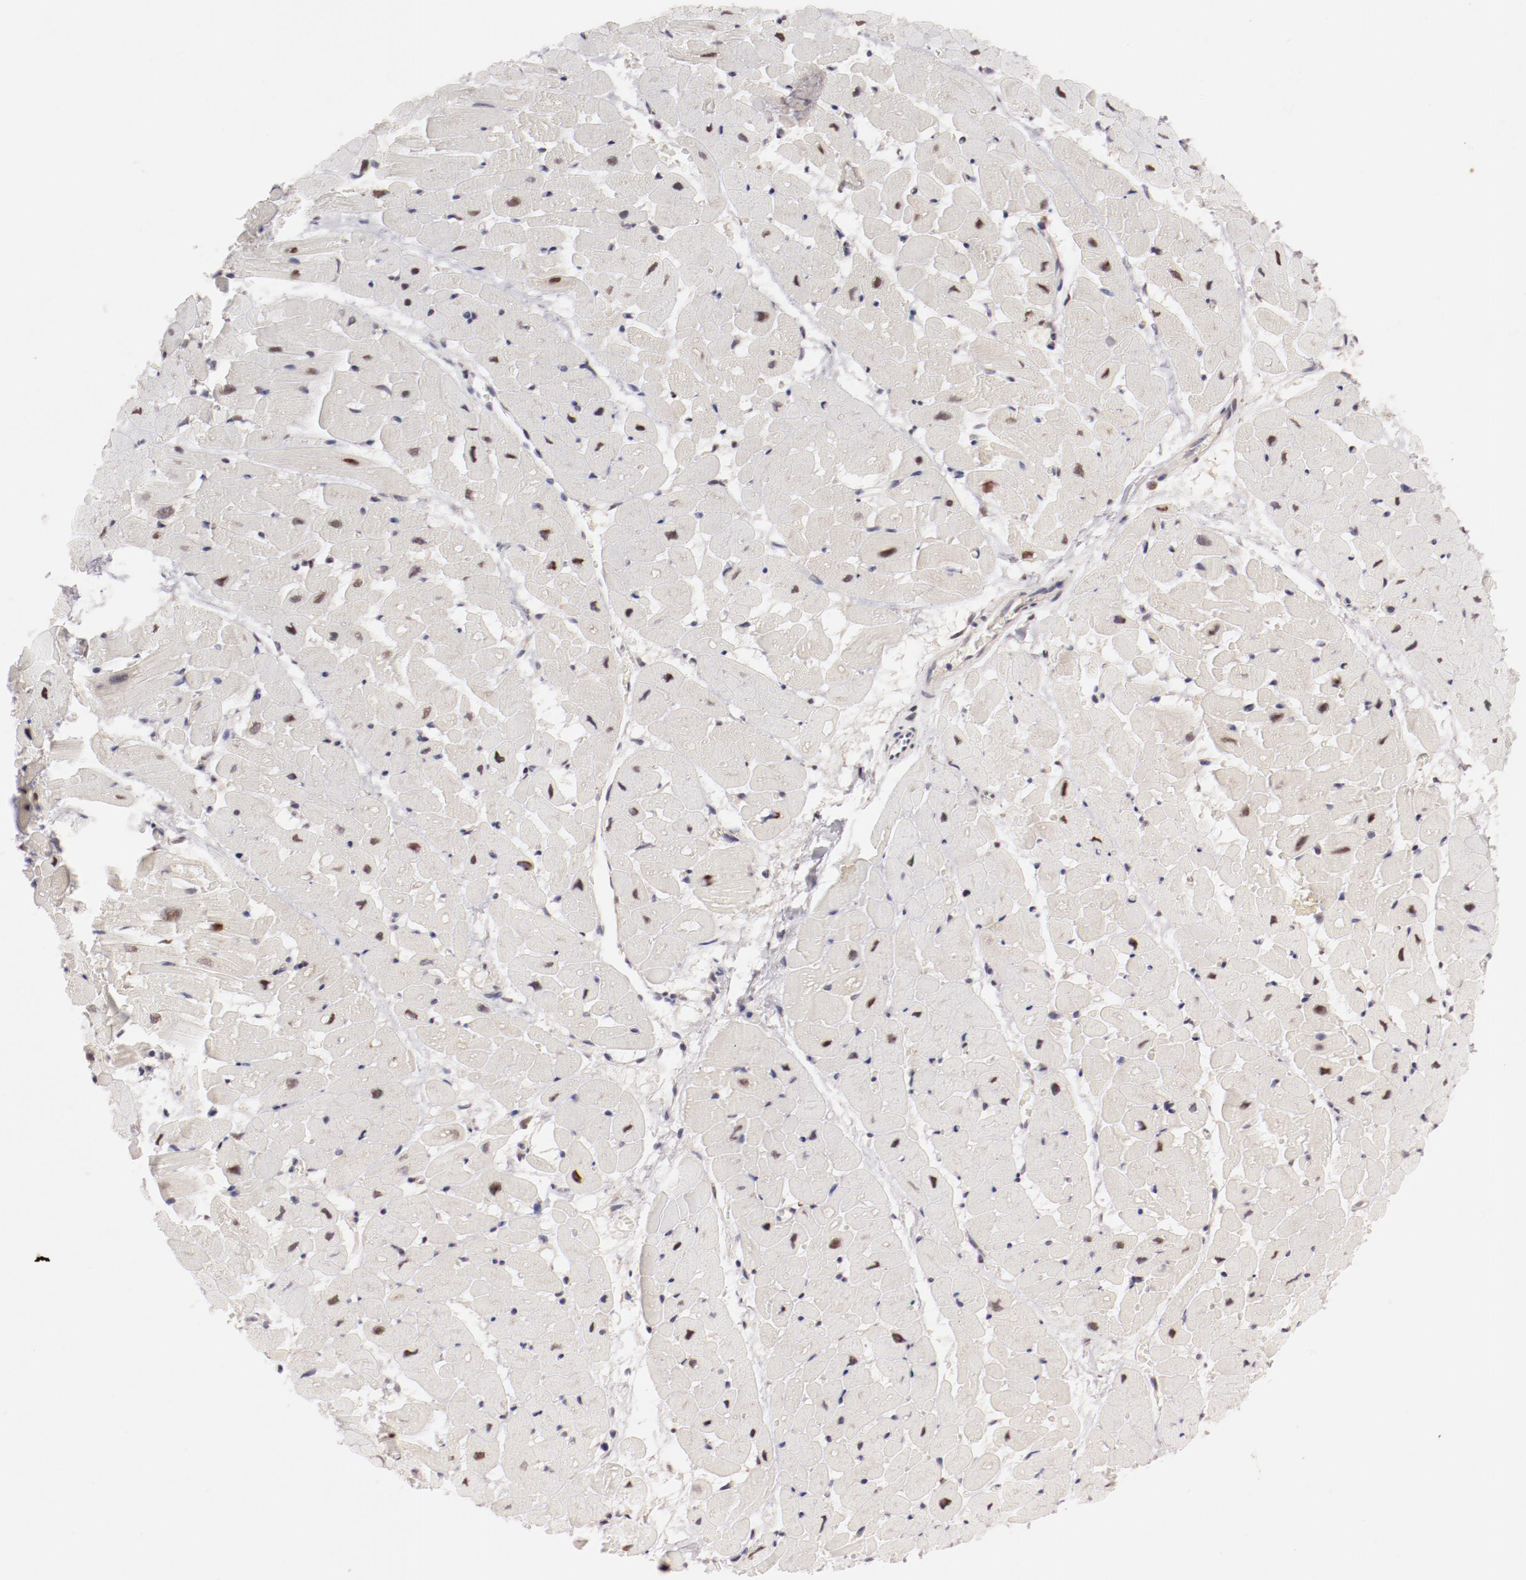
{"staining": {"intensity": "weak", "quantity": "25%-75%", "location": "nuclear"}, "tissue": "heart muscle", "cell_type": "Cardiomyocytes", "image_type": "normal", "snomed": [{"axis": "morphology", "description": "Normal tissue, NOS"}, {"axis": "topography", "description": "Heart"}], "caption": "High-magnification brightfield microscopy of benign heart muscle stained with DAB (3,3'-diaminobenzidine) (brown) and counterstained with hematoxylin (blue). cardiomyocytes exhibit weak nuclear staining is appreciated in about25%-75% of cells.", "gene": "RPL12", "patient": {"sex": "male", "age": 45}}